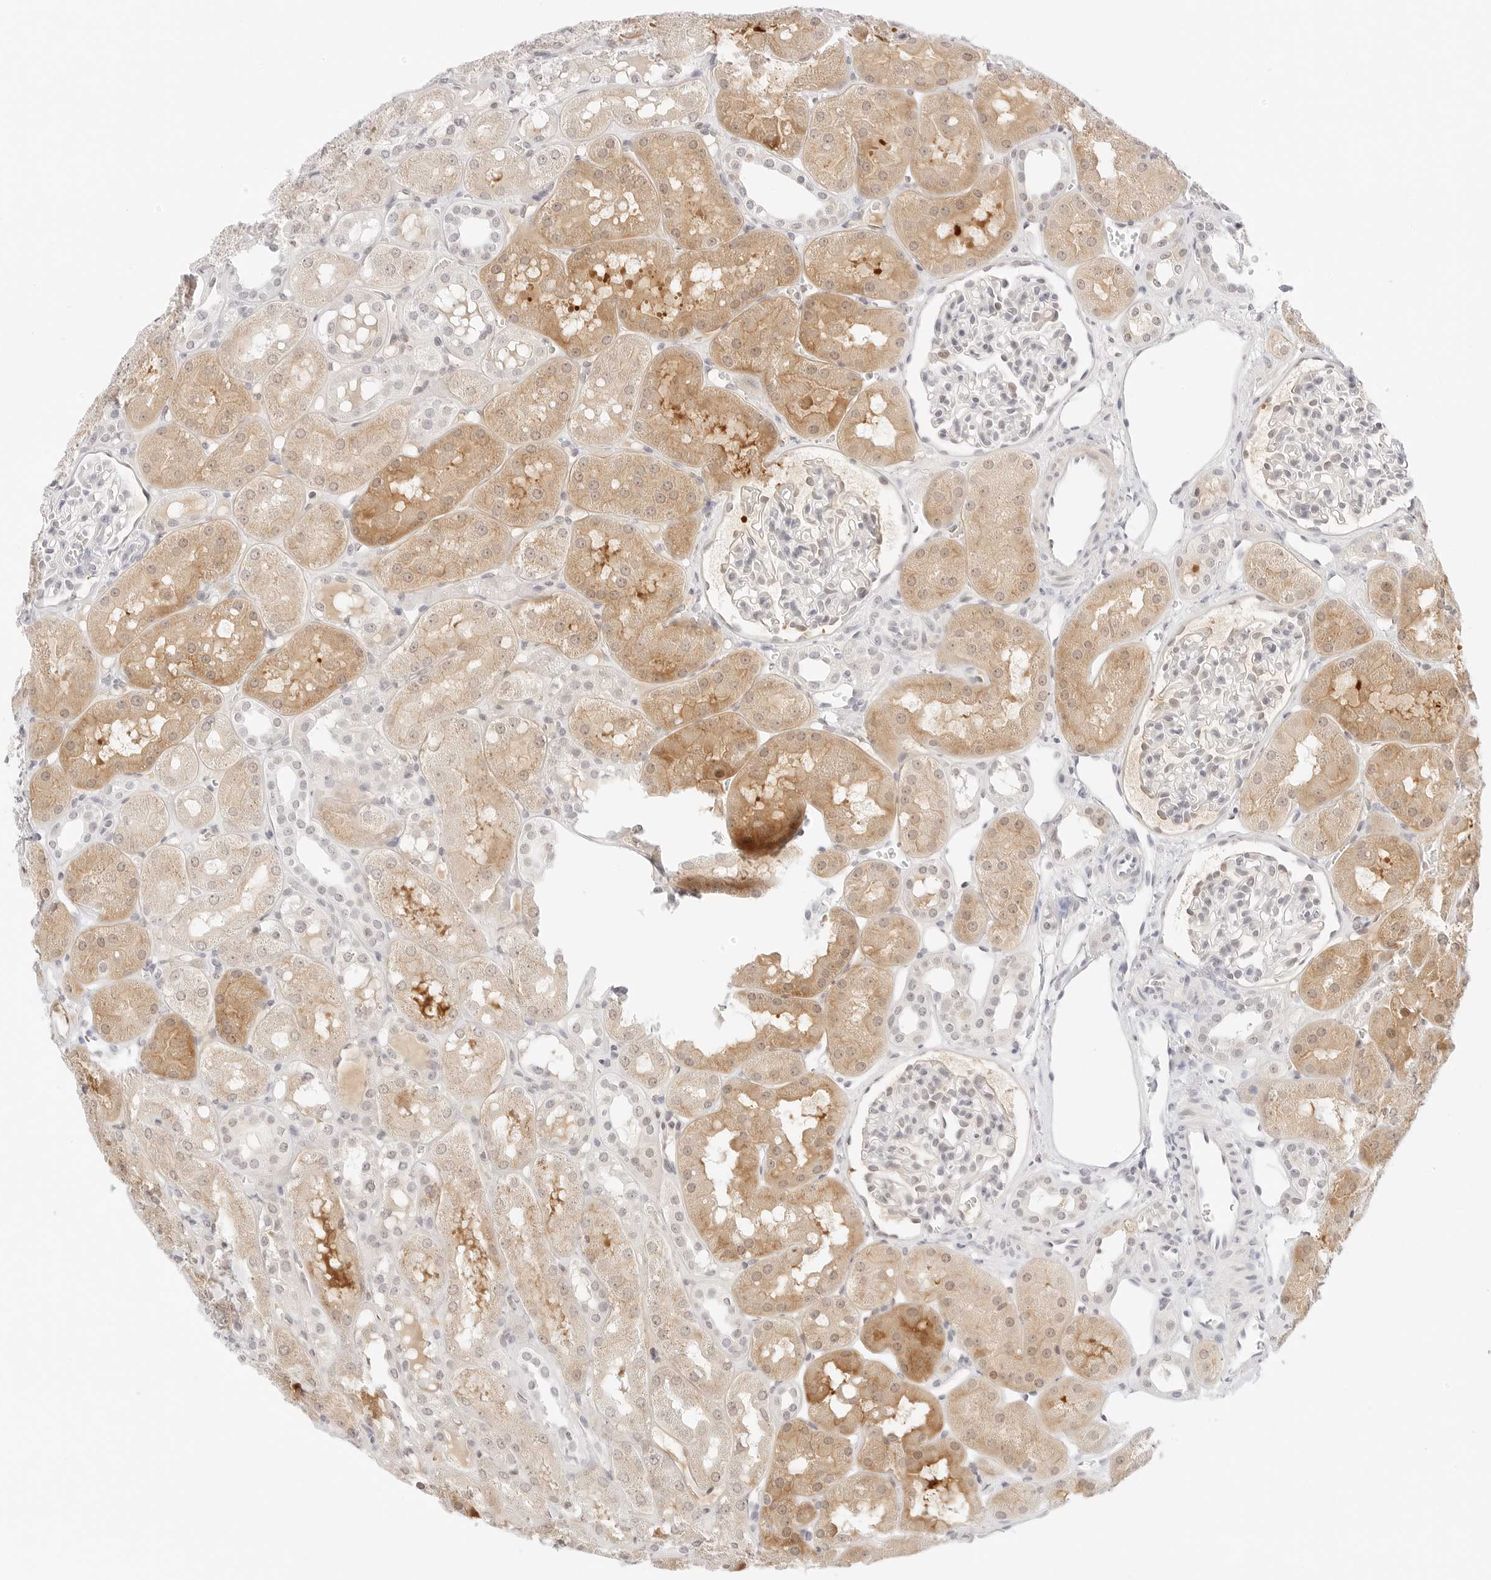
{"staining": {"intensity": "weak", "quantity": "<25%", "location": "nuclear"}, "tissue": "kidney", "cell_type": "Cells in glomeruli", "image_type": "normal", "snomed": [{"axis": "morphology", "description": "Normal tissue, NOS"}, {"axis": "topography", "description": "Kidney"}], "caption": "The immunohistochemistry histopathology image has no significant positivity in cells in glomeruli of kidney. (DAB IHC with hematoxylin counter stain).", "gene": "XKR4", "patient": {"sex": "male", "age": 16}}